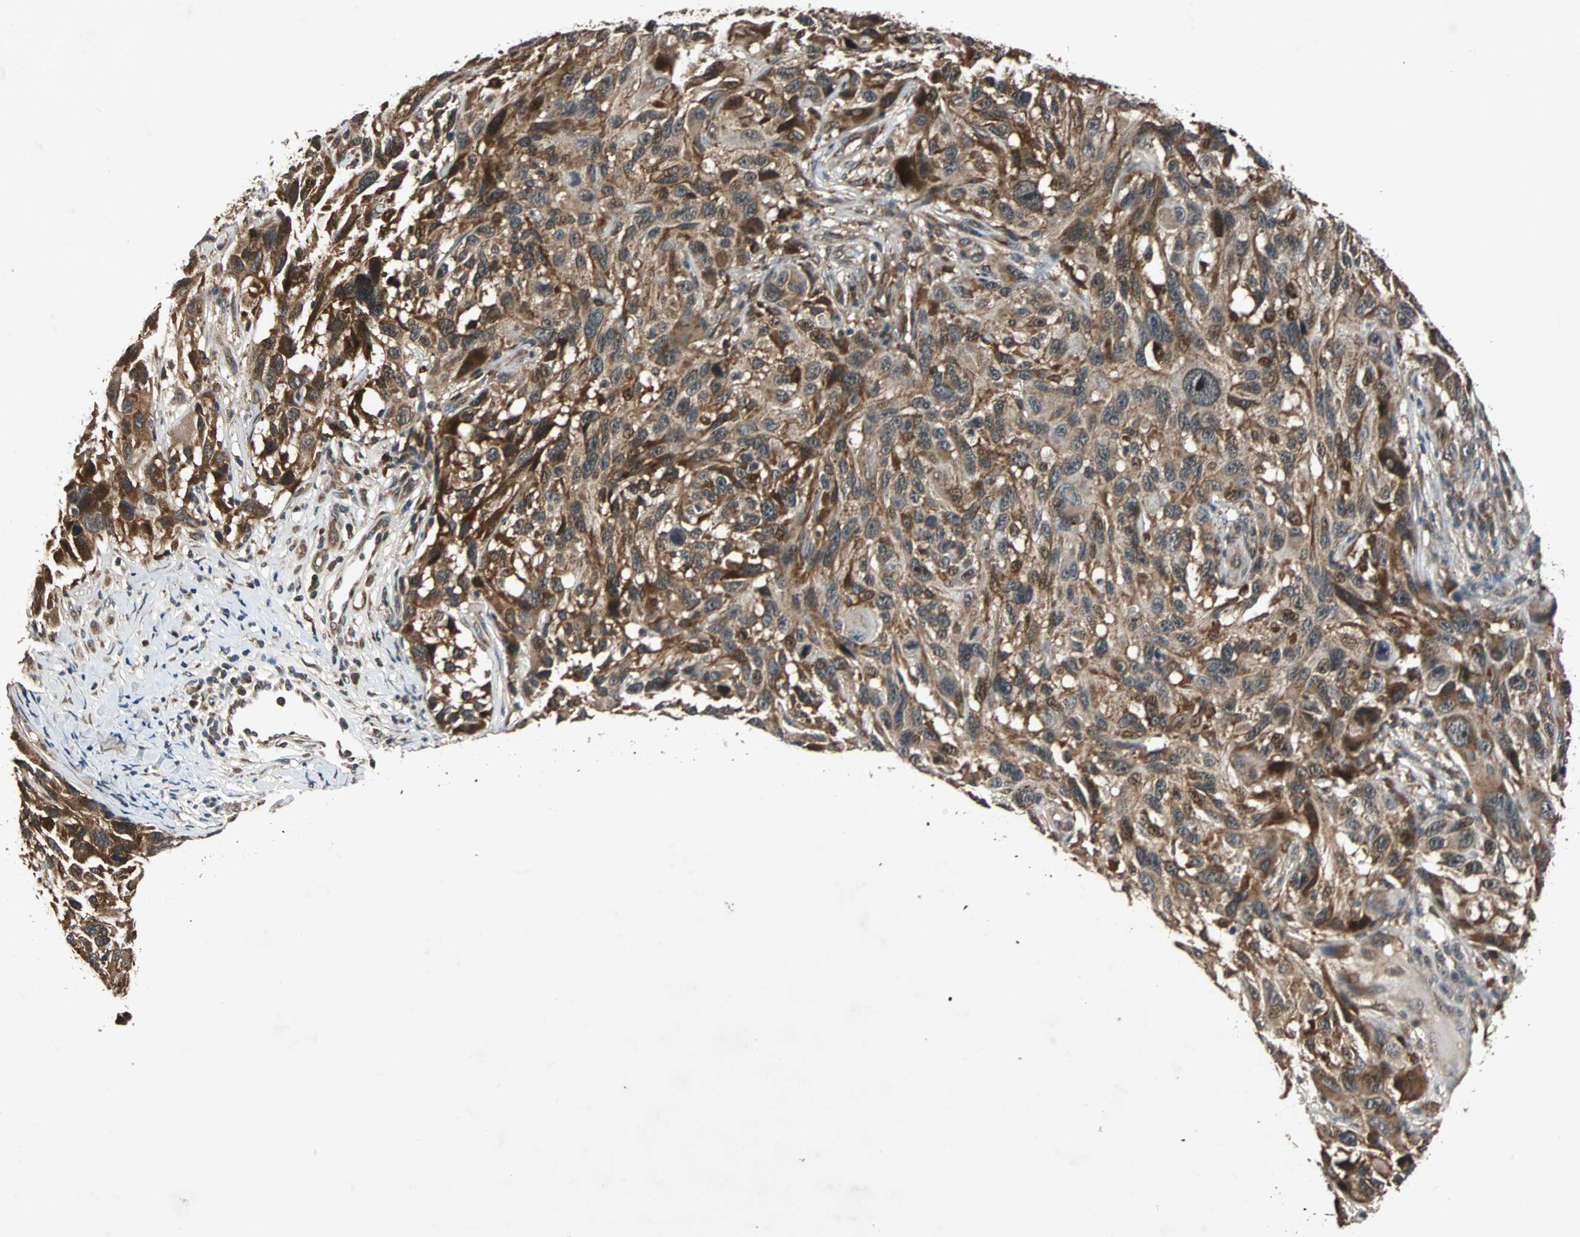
{"staining": {"intensity": "strong", "quantity": ">75%", "location": "cytoplasmic/membranous"}, "tissue": "melanoma", "cell_type": "Tumor cells", "image_type": "cancer", "snomed": [{"axis": "morphology", "description": "Malignant melanoma, NOS"}, {"axis": "topography", "description": "Skin"}], "caption": "Malignant melanoma stained with immunohistochemistry exhibits strong cytoplasmic/membranous expression in approximately >75% of tumor cells.", "gene": "USP31", "patient": {"sex": "male", "age": 53}}